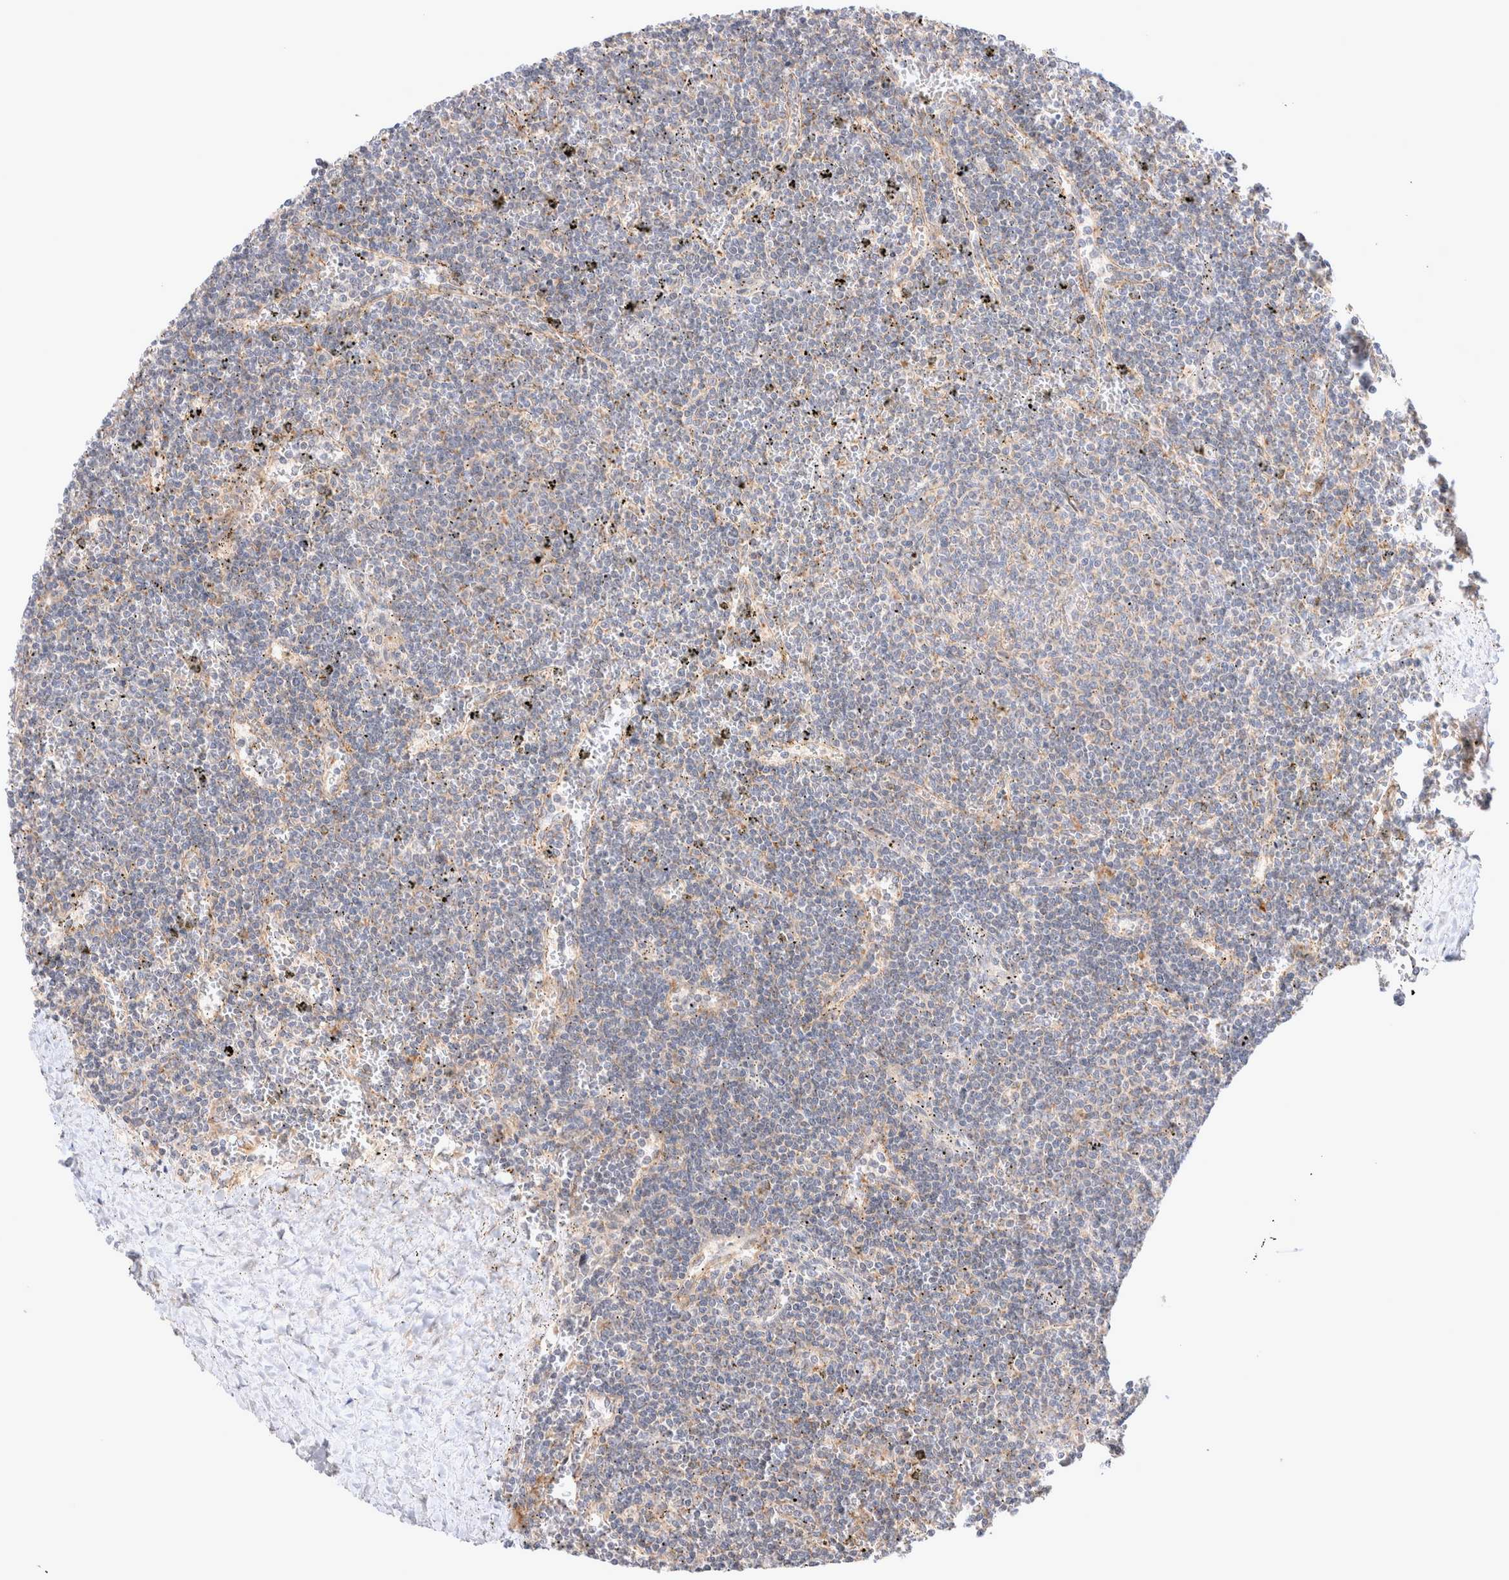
{"staining": {"intensity": "weak", "quantity": "<25%", "location": "cytoplasmic/membranous"}, "tissue": "lymphoma", "cell_type": "Tumor cells", "image_type": "cancer", "snomed": [{"axis": "morphology", "description": "Malignant lymphoma, non-Hodgkin's type, Low grade"}, {"axis": "topography", "description": "Spleen"}], "caption": "IHC micrograph of human malignant lymphoma, non-Hodgkin's type (low-grade) stained for a protein (brown), which reveals no positivity in tumor cells.", "gene": "NPC1", "patient": {"sex": "female", "age": 50}}